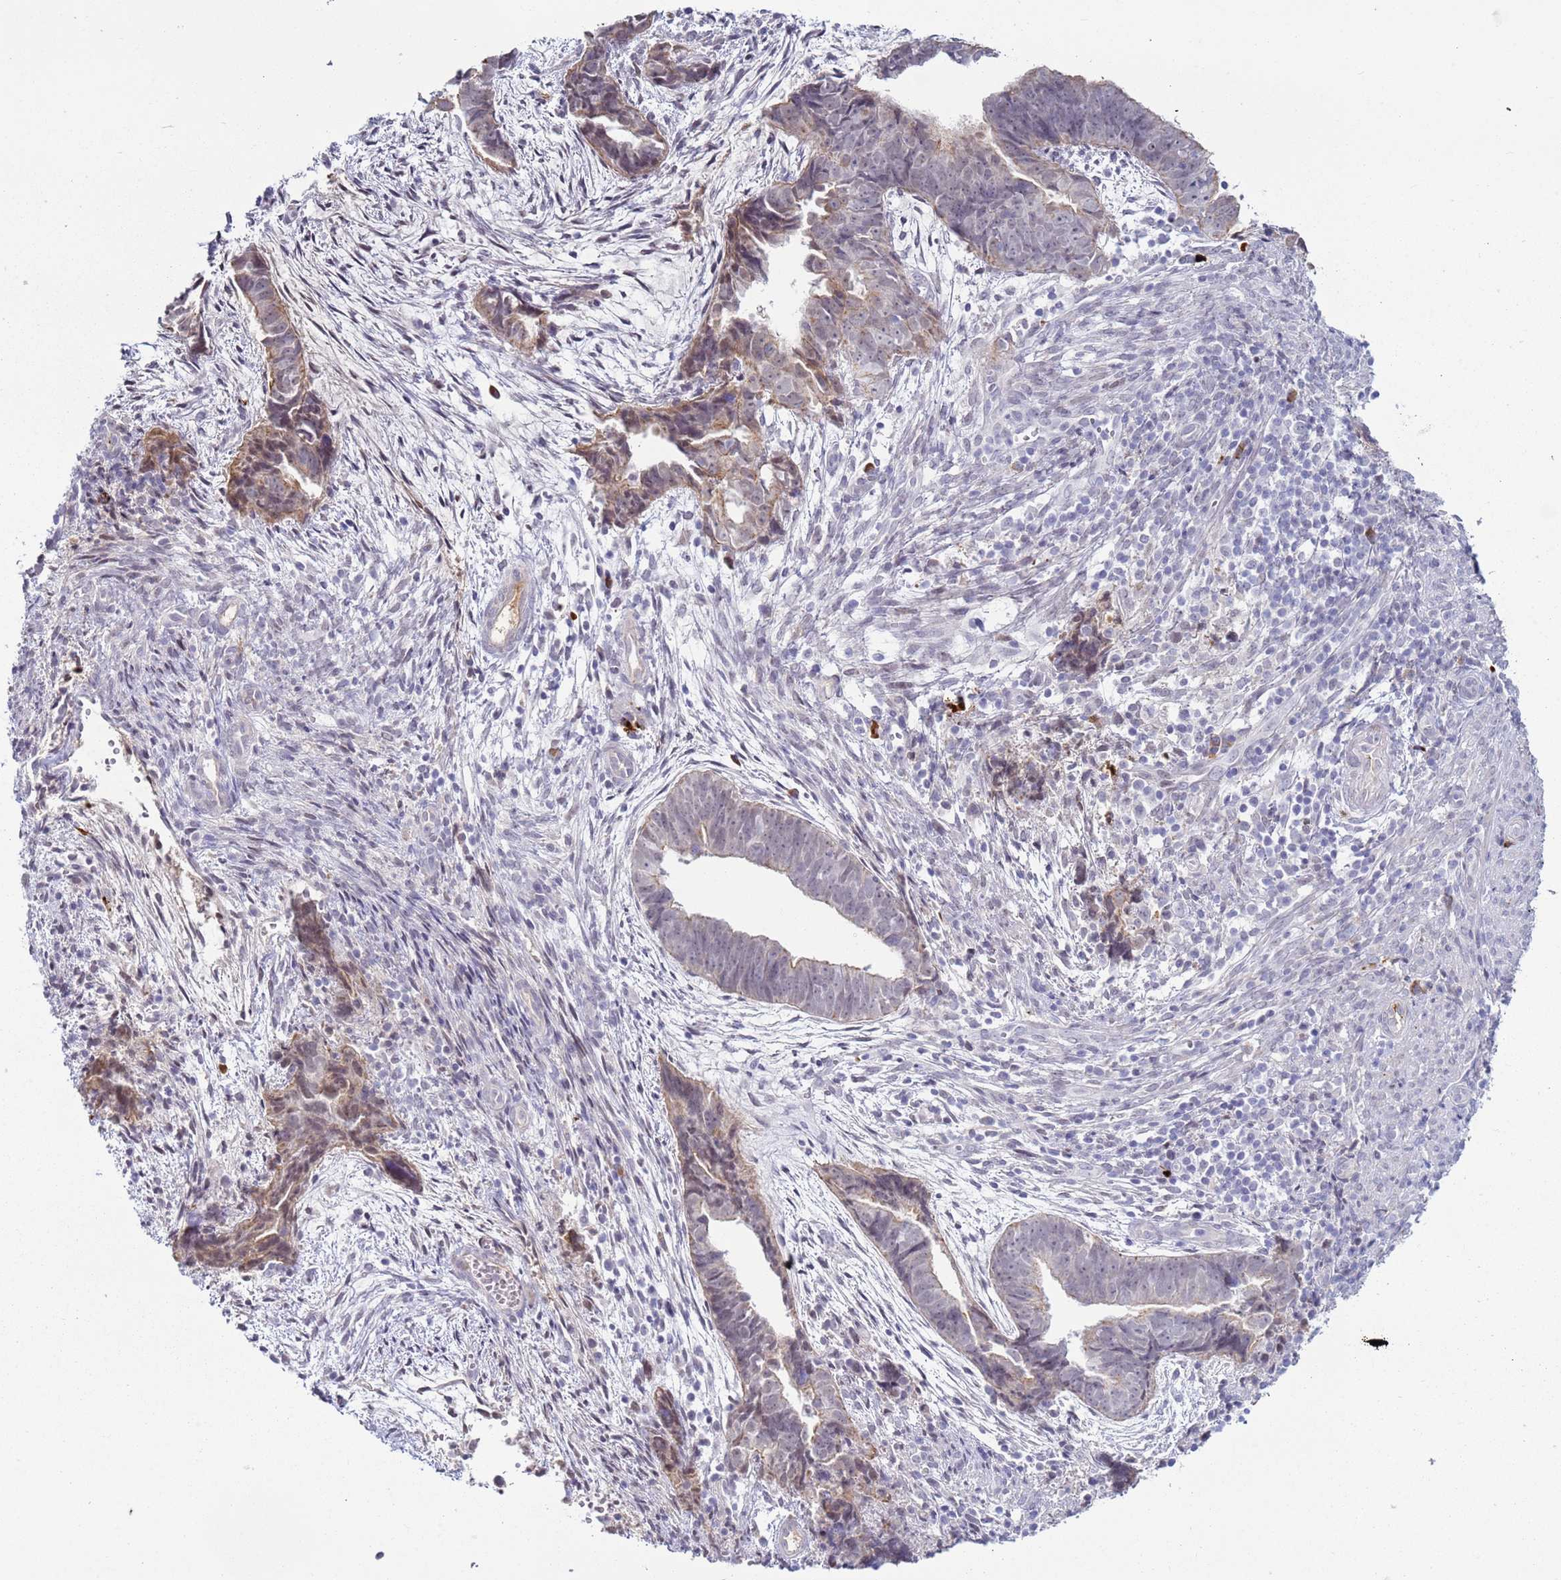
{"staining": {"intensity": "moderate", "quantity": "25%-75%", "location": "cytoplasmic/membranous"}, "tissue": "endometrial cancer", "cell_type": "Tumor cells", "image_type": "cancer", "snomed": [{"axis": "morphology", "description": "Adenocarcinoma, NOS"}, {"axis": "topography", "description": "Endometrium"}], "caption": "Protein expression analysis of human endometrial cancer reveals moderate cytoplasmic/membranous staining in approximately 25%-75% of tumor cells.", "gene": "NPAP1", "patient": {"sex": "female", "age": 75}}